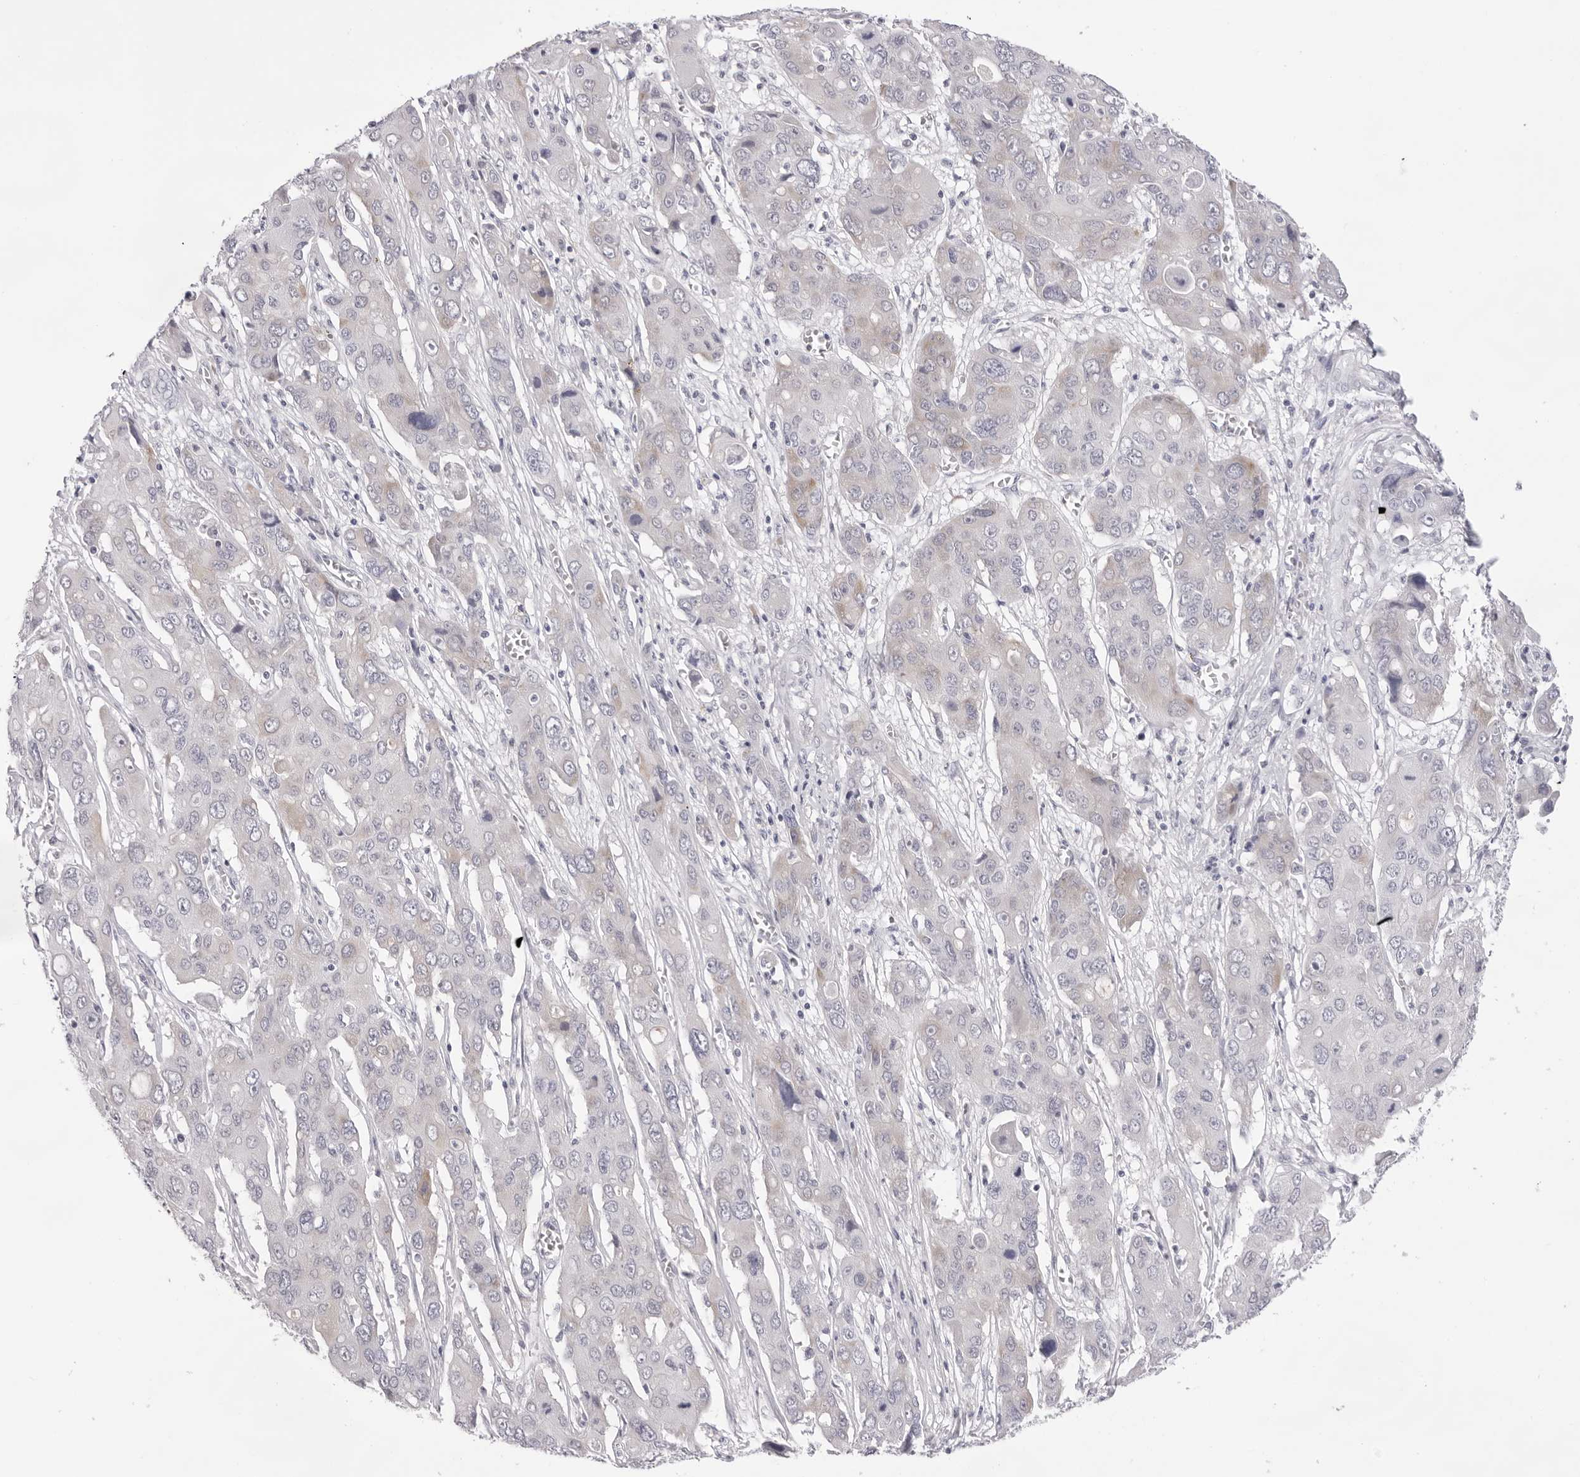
{"staining": {"intensity": "negative", "quantity": "none", "location": "none"}, "tissue": "liver cancer", "cell_type": "Tumor cells", "image_type": "cancer", "snomed": [{"axis": "morphology", "description": "Cholangiocarcinoma"}, {"axis": "topography", "description": "Liver"}], "caption": "Tumor cells are negative for protein expression in human liver cancer.", "gene": "SMIM2", "patient": {"sex": "male", "age": 67}}